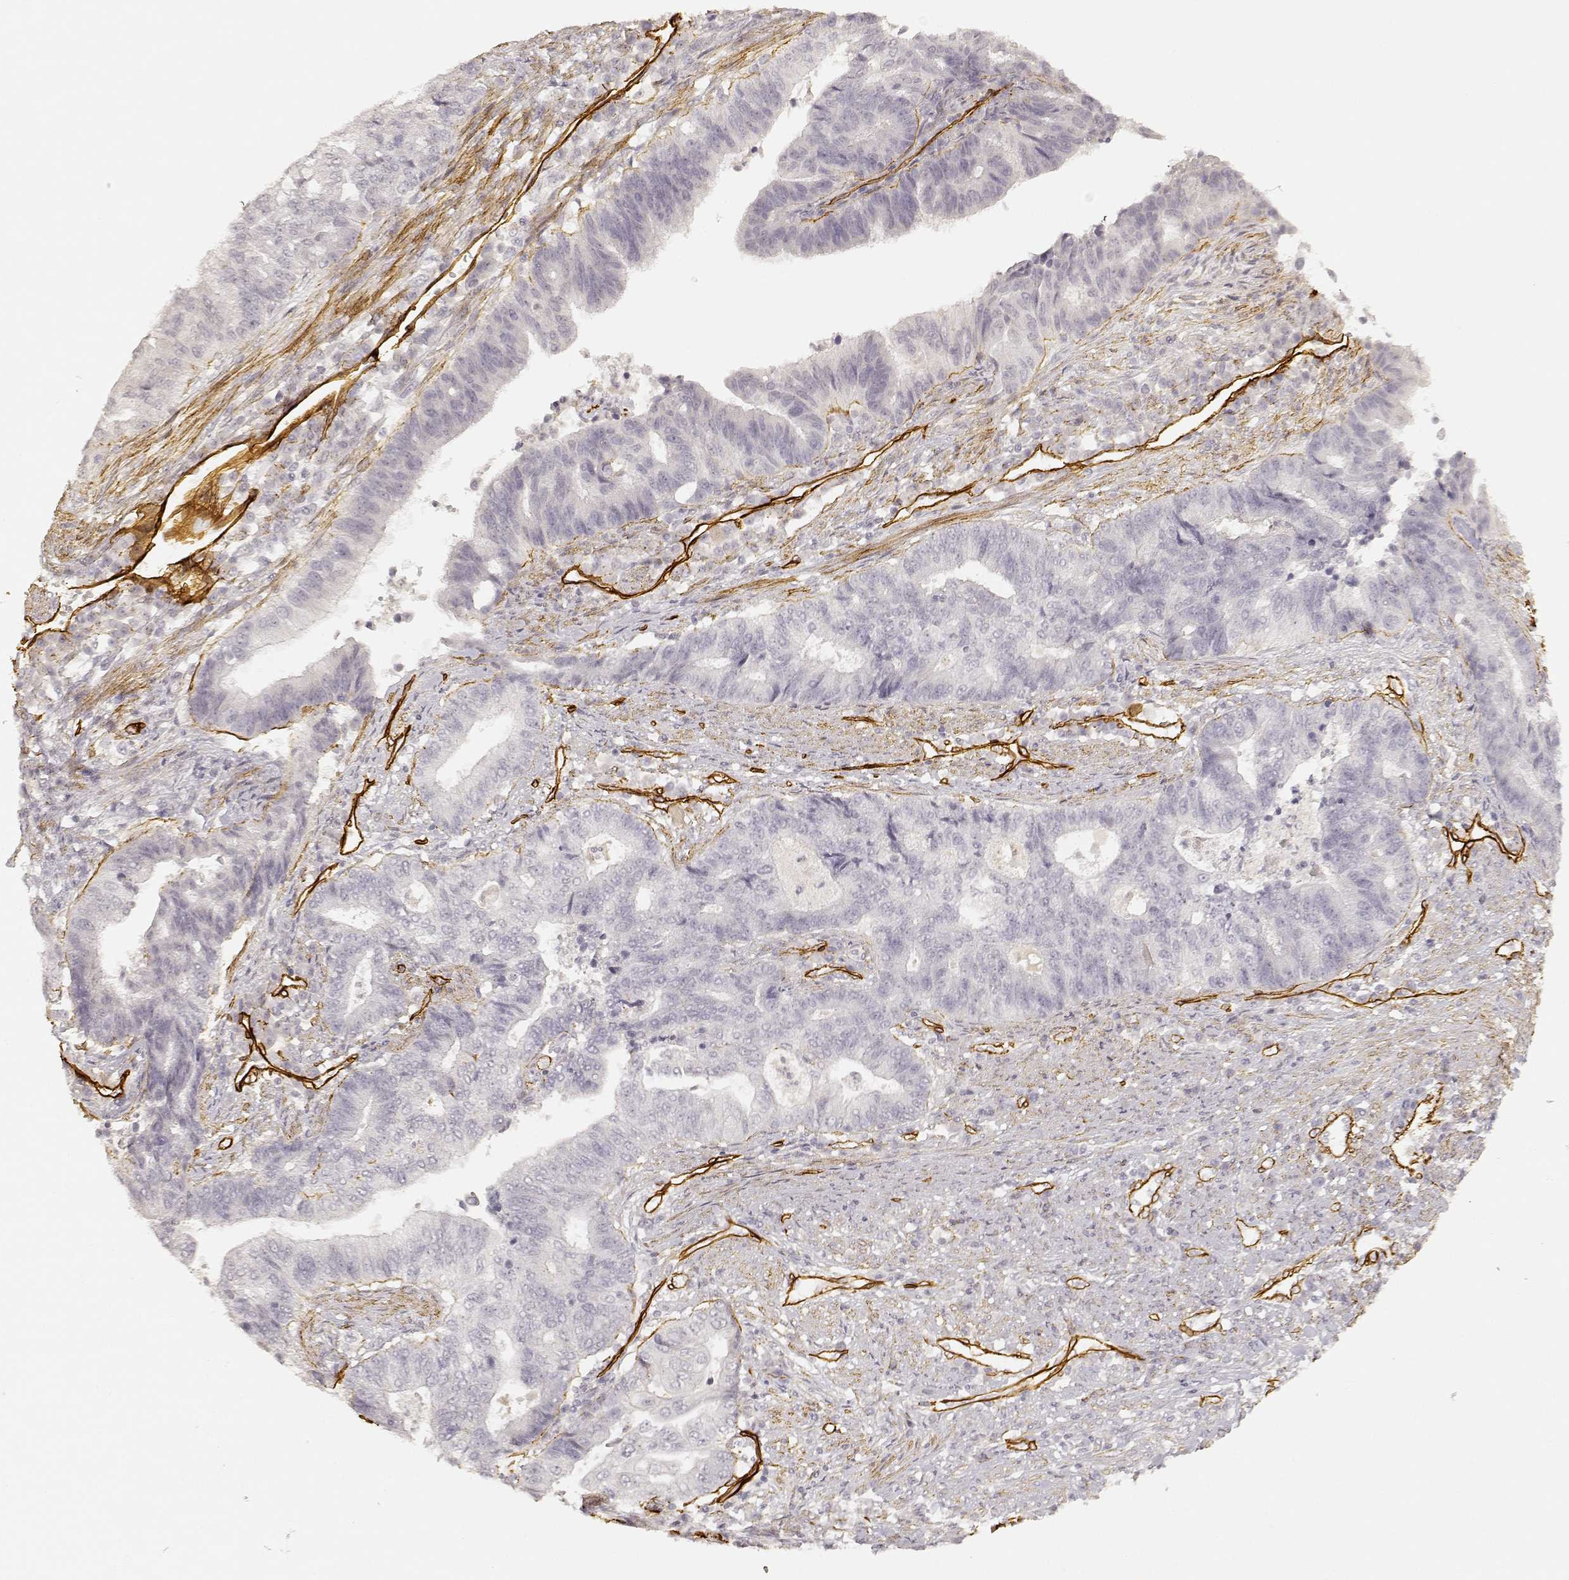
{"staining": {"intensity": "negative", "quantity": "none", "location": "none"}, "tissue": "endometrial cancer", "cell_type": "Tumor cells", "image_type": "cancer", "snomed": [{"axis": "morphology", "description": "Adenocarcinoma, NOS"}, {"axis": "topography", "description": "Uterus"}, {"axis": "topography", "description": "Endometrium"}], "caption": "Tumor cells show no significant protein expression in adenocarcinoma (endometrial).", "gene": "LAMA4", "patient": {"sex": "female", "age": 54}}